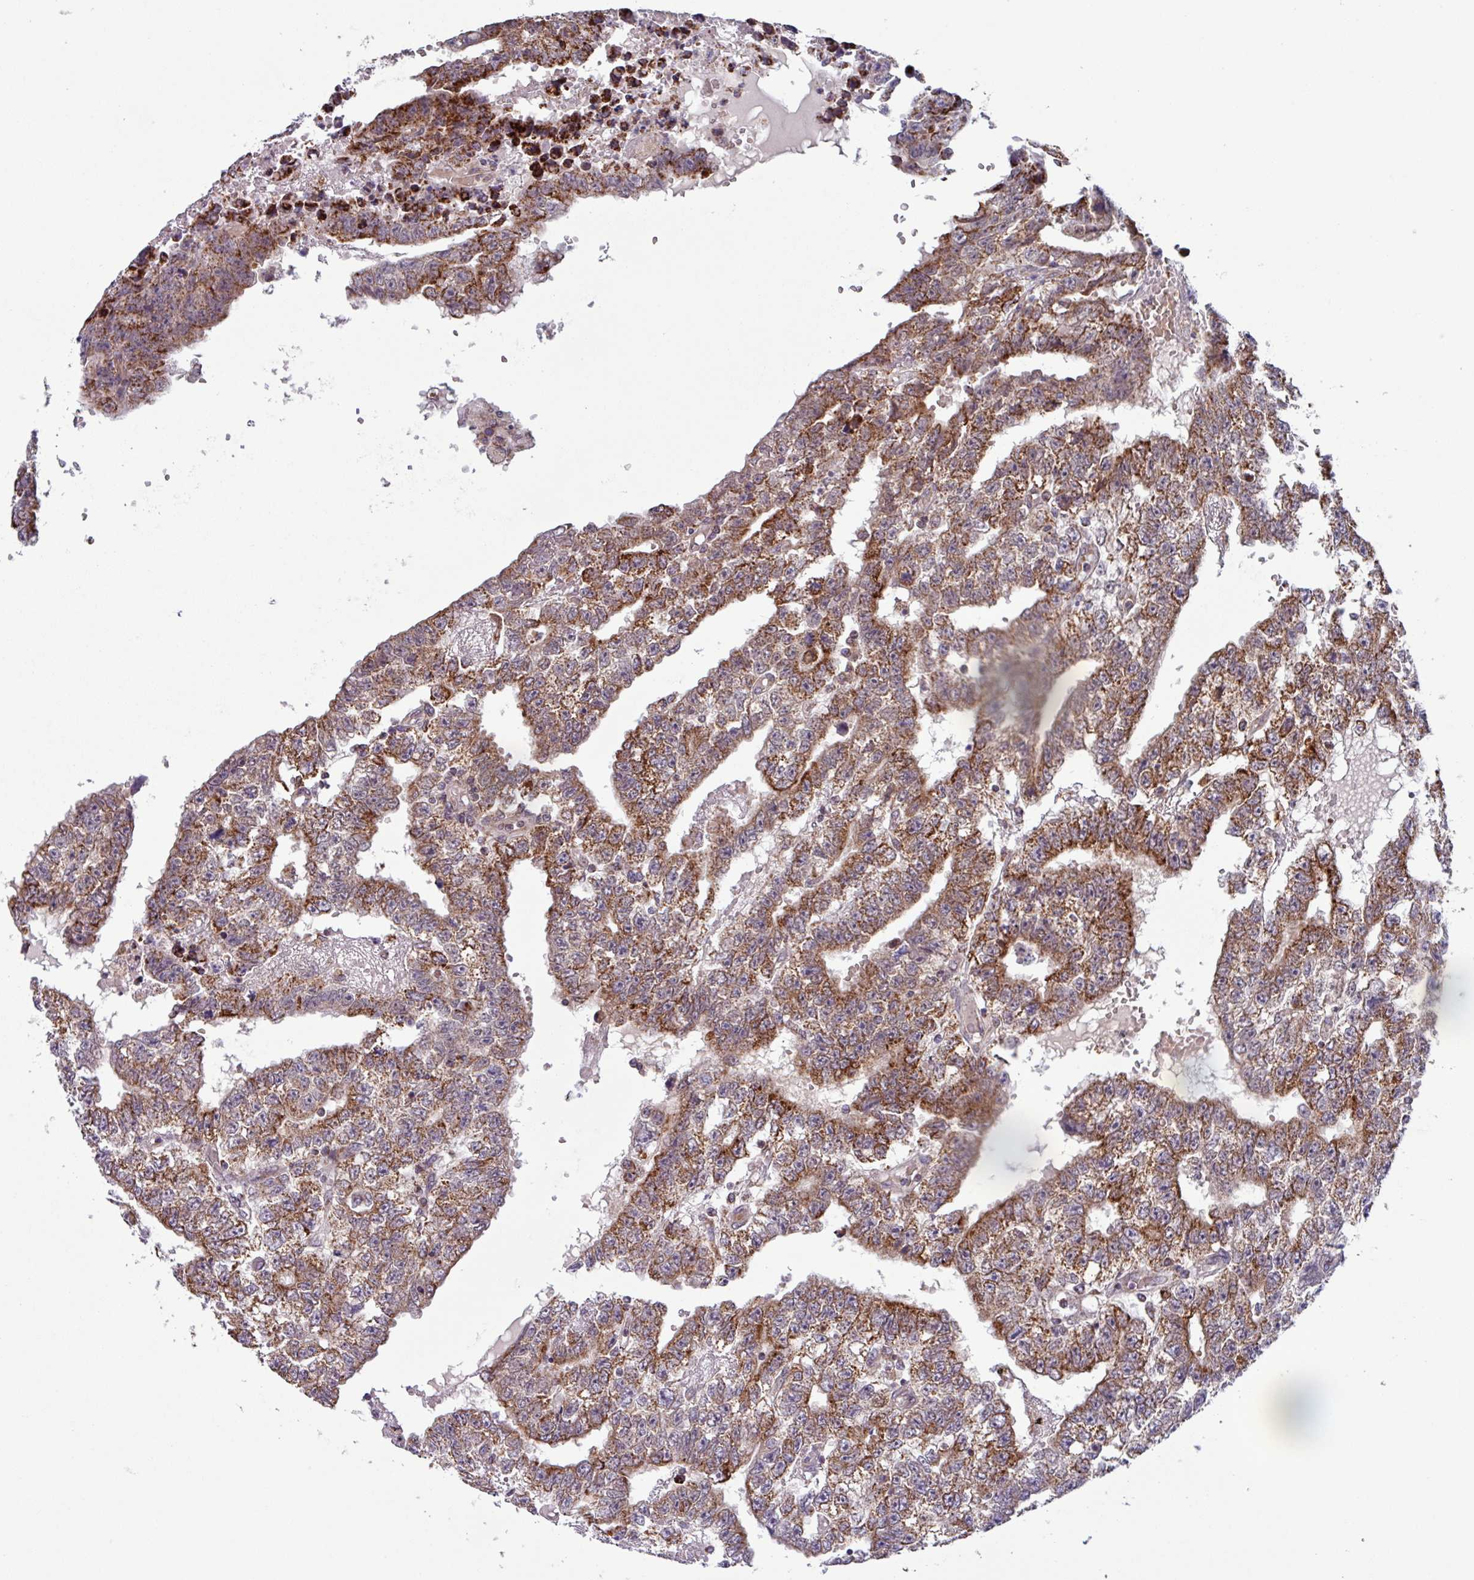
{"staining": {"intensity": "moderate", "quantity": ">75%", "location": "cytoplasmic/membranous"}, "tissue": "testis cancer", "cell_type": "Tumor cells", "image_type": "cancer", "snomed": [{"axis": "morphology", "description": "Carcinoma, Embryonal, NOS"}, {"axis": "topography", "description": "Testis"}], "caption": "Immunohistochemical staining of testis cancer (embryonal carcinoma) demonstrates medium levels of moderate cytoplasmic/membranous protein positivity in approximately >75% of tumor cells.", "gene": "AKIRIN1", "patient": {"sex": "male", "age": 25}}